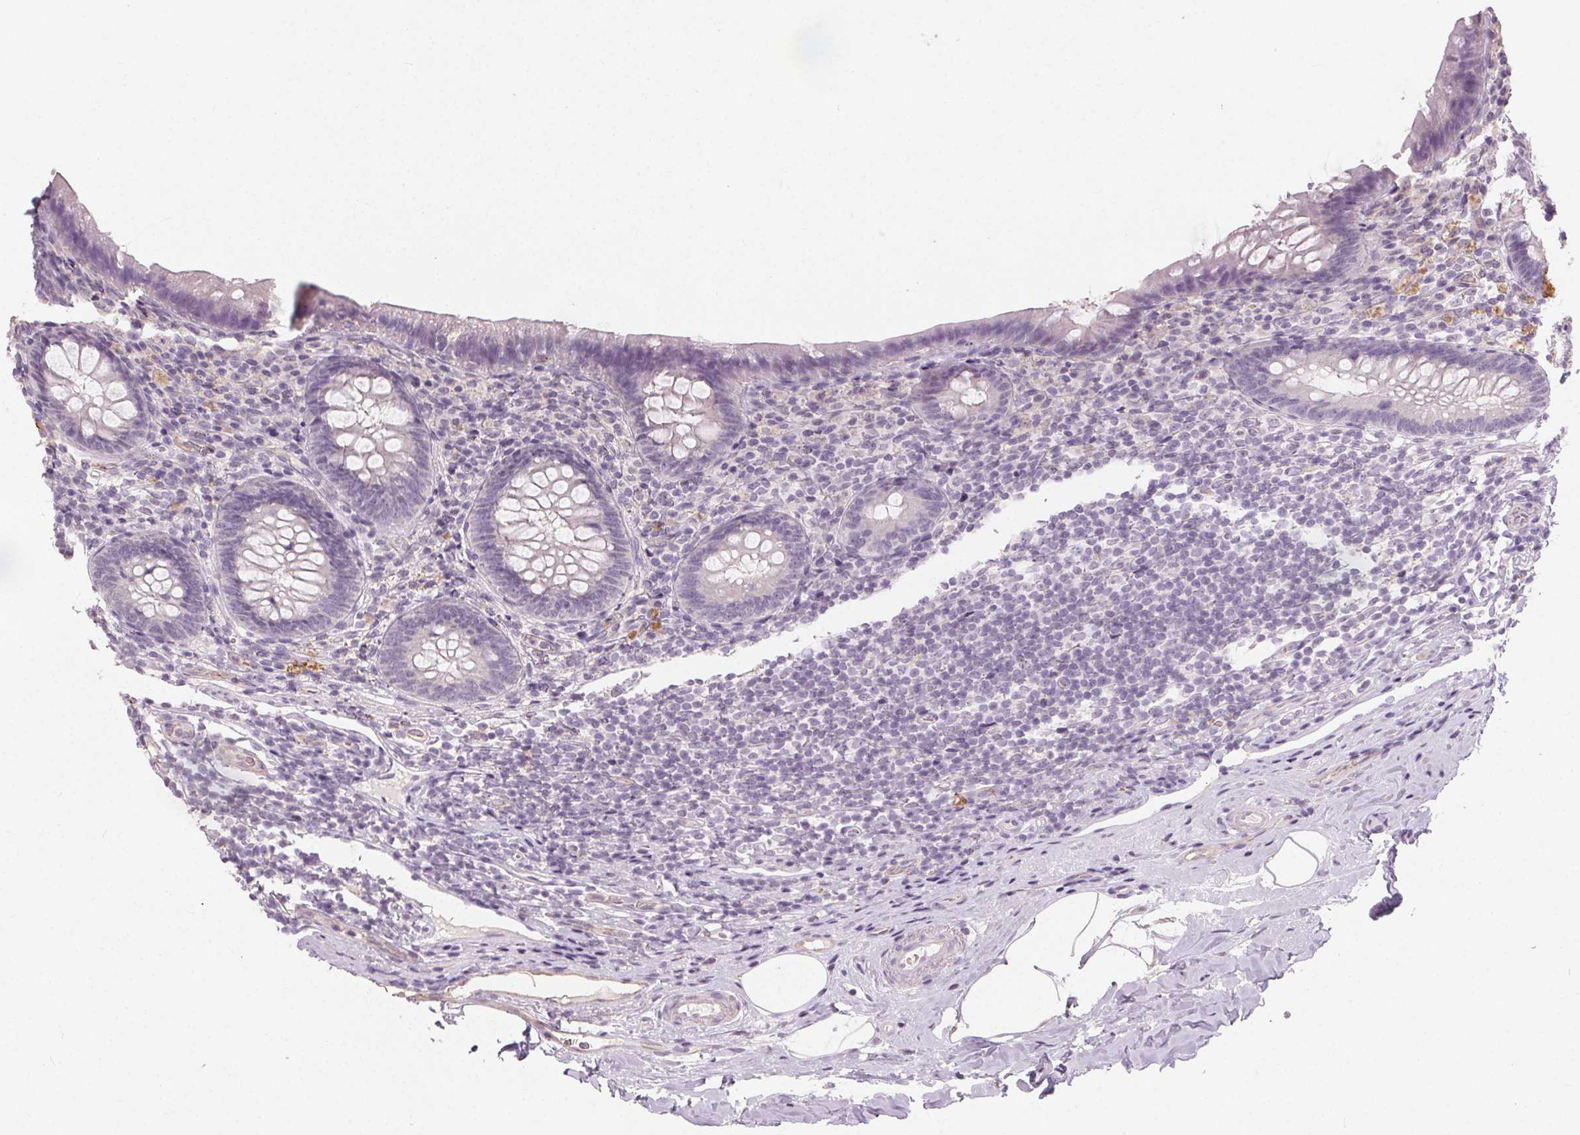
{"staining": {"intensity": "negative", "quantity": "none", "location": "none"}, "tissue": "appendix", "cell_type": "Glandular cells", "image_type": "normal", "snomed": [{"axis": "morphology", "description": "Normal tissue, NOS"}, {"axis": "topography", "description": "Appendix"}], "caption": "Immunohistochemical staining of benign appendix demonstrates no significant positivity in glandular cells.", "gene": "CLTRN", "patient": {"sex": "male", "age": 47}}